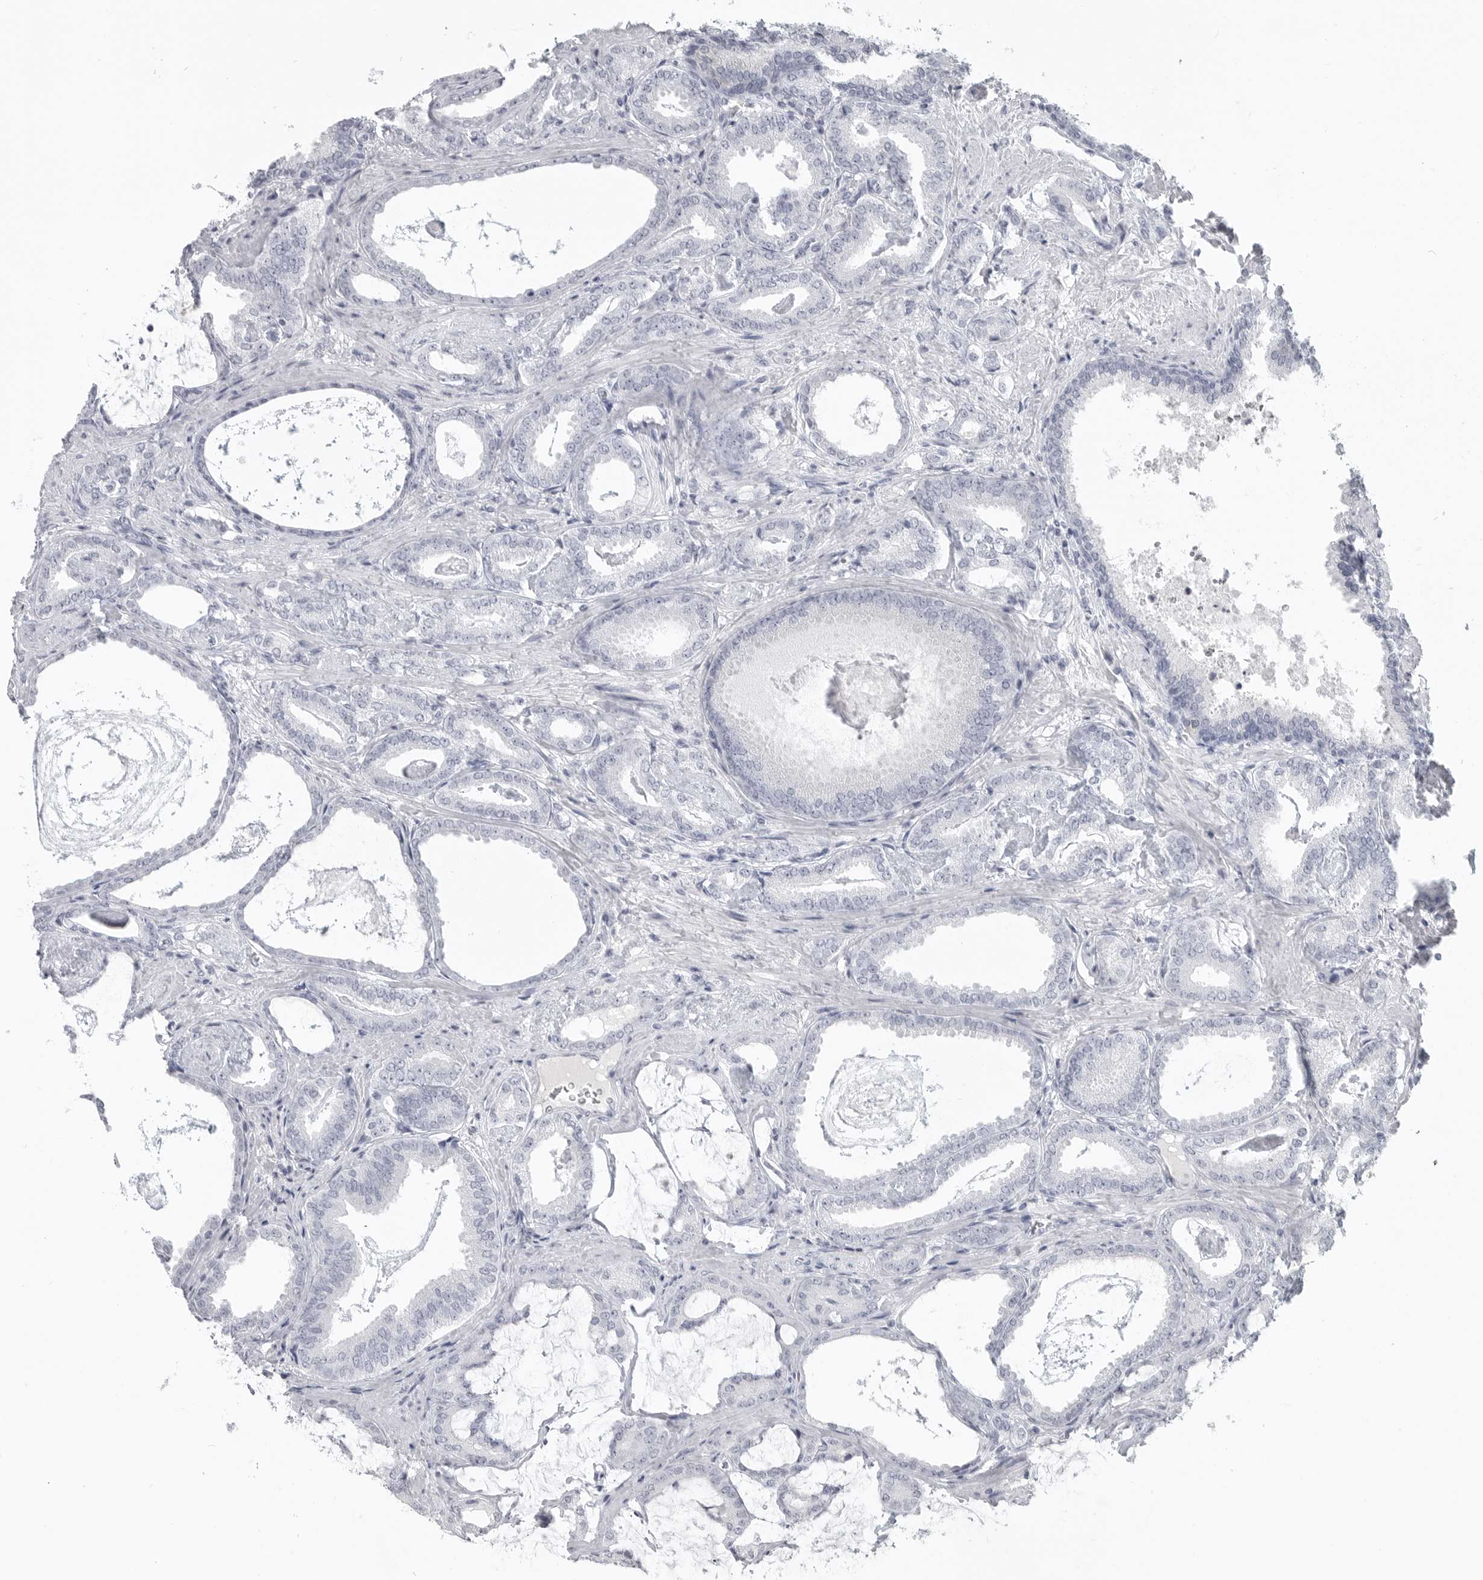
{"staining": {"intensity": "negative", "quantity": "none", "location": "none"}, "tissue": "prostate cancer", "cell_type": "Tumor cells", "image_type": "cancer", "snomed": [{"axis": "morphology", "description": "Adenocarcinoma, Low grade"}, {"axis": "topography", "description": "Prostate"}], "caption": "Immunohistochemistry micrograph of neoplastic tissue: prostate adenocarcinoma (low-grade) stained with DAB reveals no significant protein expression in tumor cells. (Brightfield microscopy of DAB immunohistochemistry (IHC) at high magnification).", "gene": "LY6D", "patient": {"sex": "male", "age": 71}}